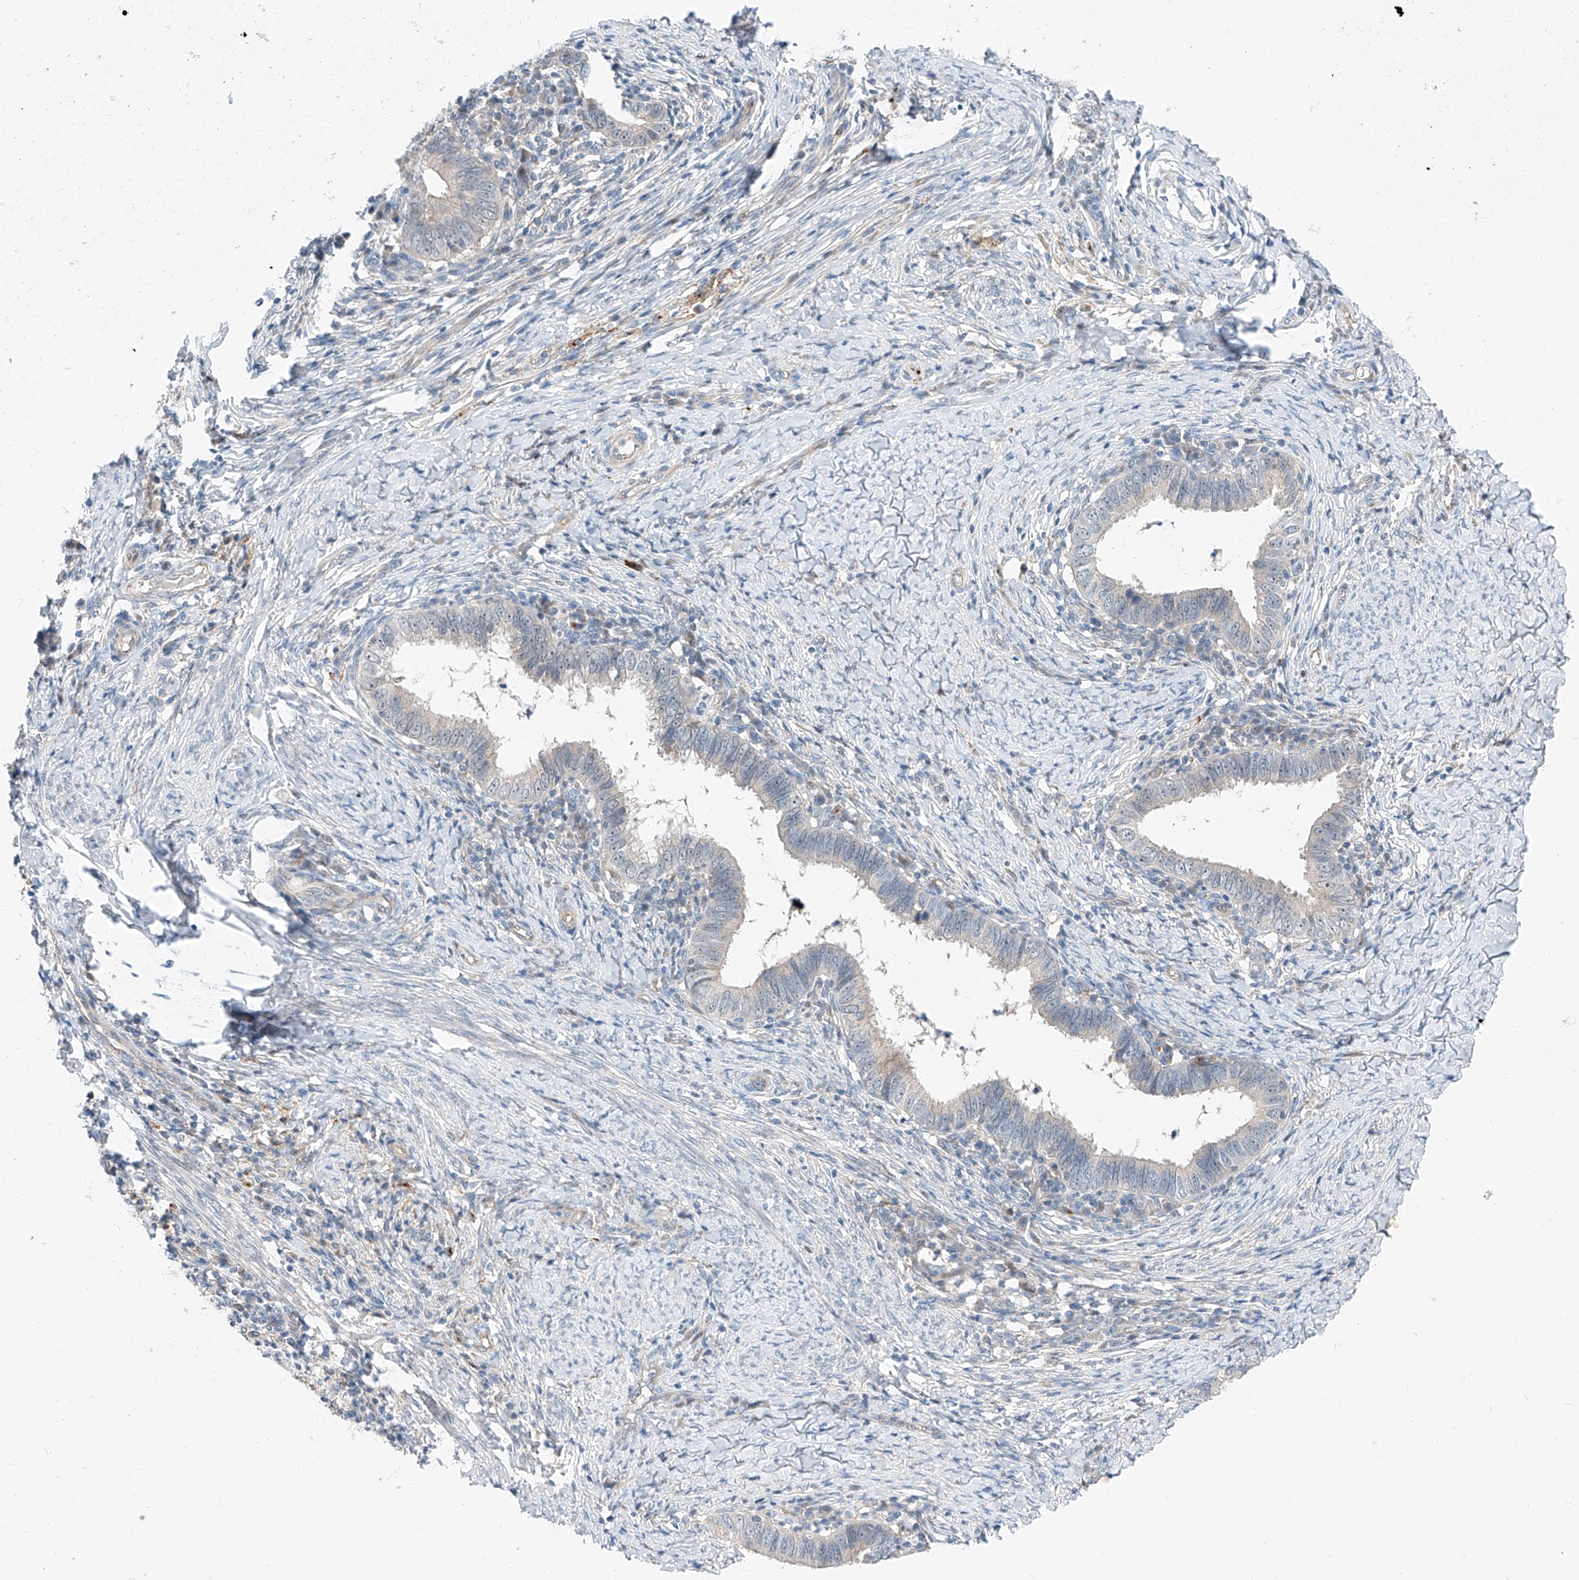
{"staining": {"intensity": "negative", "quantity": "none", "location": "none"}, "tissue": "cervical cancer", "cell_type": "Tumor cells", "image_type": "cancer", "snomed": [{"axis": "morphology", "description": "Adenocarcinoma, NOS"}, {"axis": "topography", "description": "Cervix"}], "caption": "This is an immunohistochemistry histopathology image of human cervical cancer. There is no positivity in tumor cells.", "gene": "CLDND1", "patient": {"sex": "female", "age": 36}}